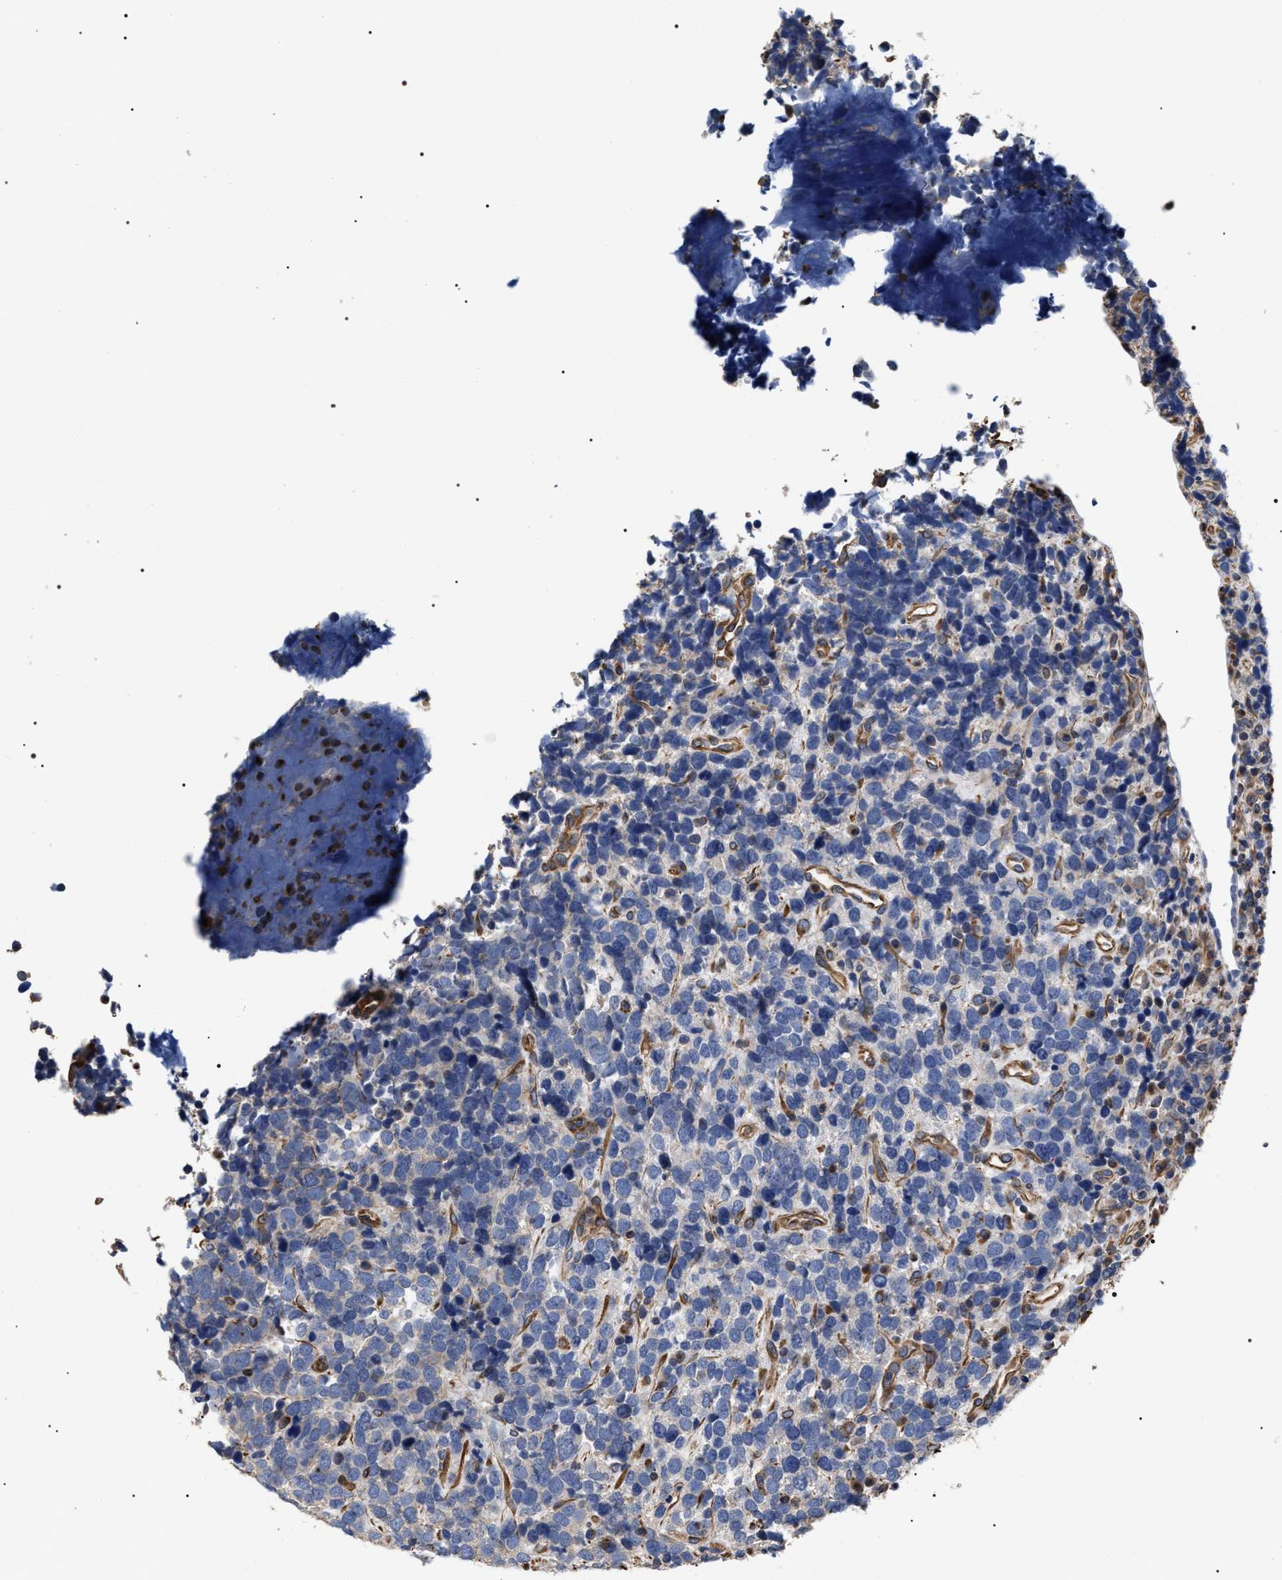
{"staining": {"intensity": "negative", "quantity": "none", "location": "none"}, "tissue": "urothelial cancer", "cell_type": "Tumor cells", "image_type": "cancer", "snomed": [{"axis": "morphology", "description": "Urothelial carcinoma, High grade"}, {"axis": "topography", "description": "Urinary bladder"}], "caption": "The micrograph shows no staining of tumor cells in urothelial cancer.", "gene": "TSPAN33", "patient": {"sex": "female", "age": 82}}